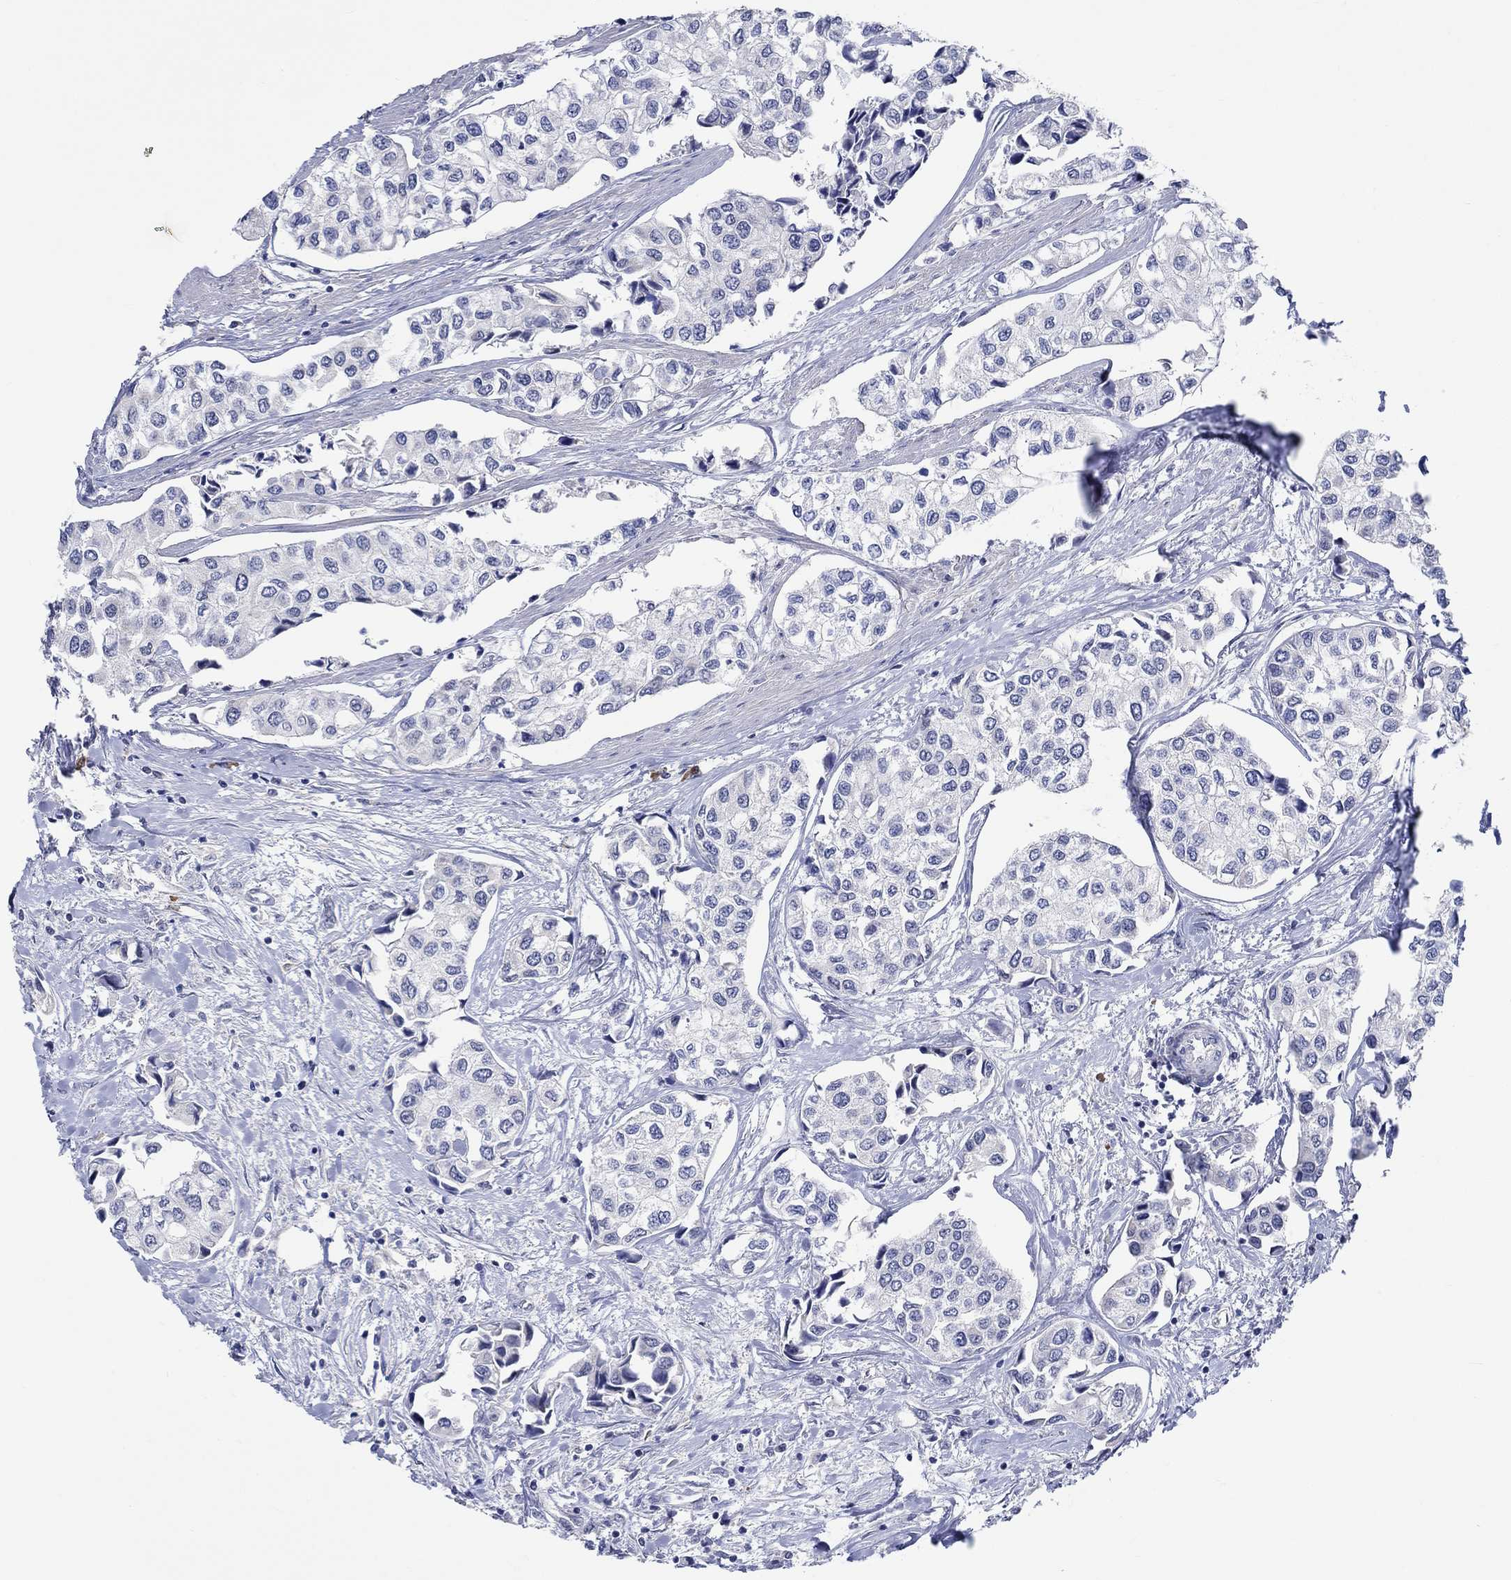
{"staining": {"intensity": "negative", "quantity": "none", "location": "none"}, "tissue": "urothelial cancer", "cell_type": "Tumor cells", "image_type": "cancer", "snomed": [{"axis": "morphology", "description": "Urothelial carcinoma, High grade"}, {"axis": "topography", "description": "Urinary bladder"}], "caption": "The immunohistochemistry micrograph has no significant staining in tumor cells of urothelial cancer tissue. (Stains: DAB IHC with hematoxylin counter stain, Microscopy: brightfield microscopy at high magnification).", "gene": "WASF1", "patient": {"sex": "male", "age": 73}}